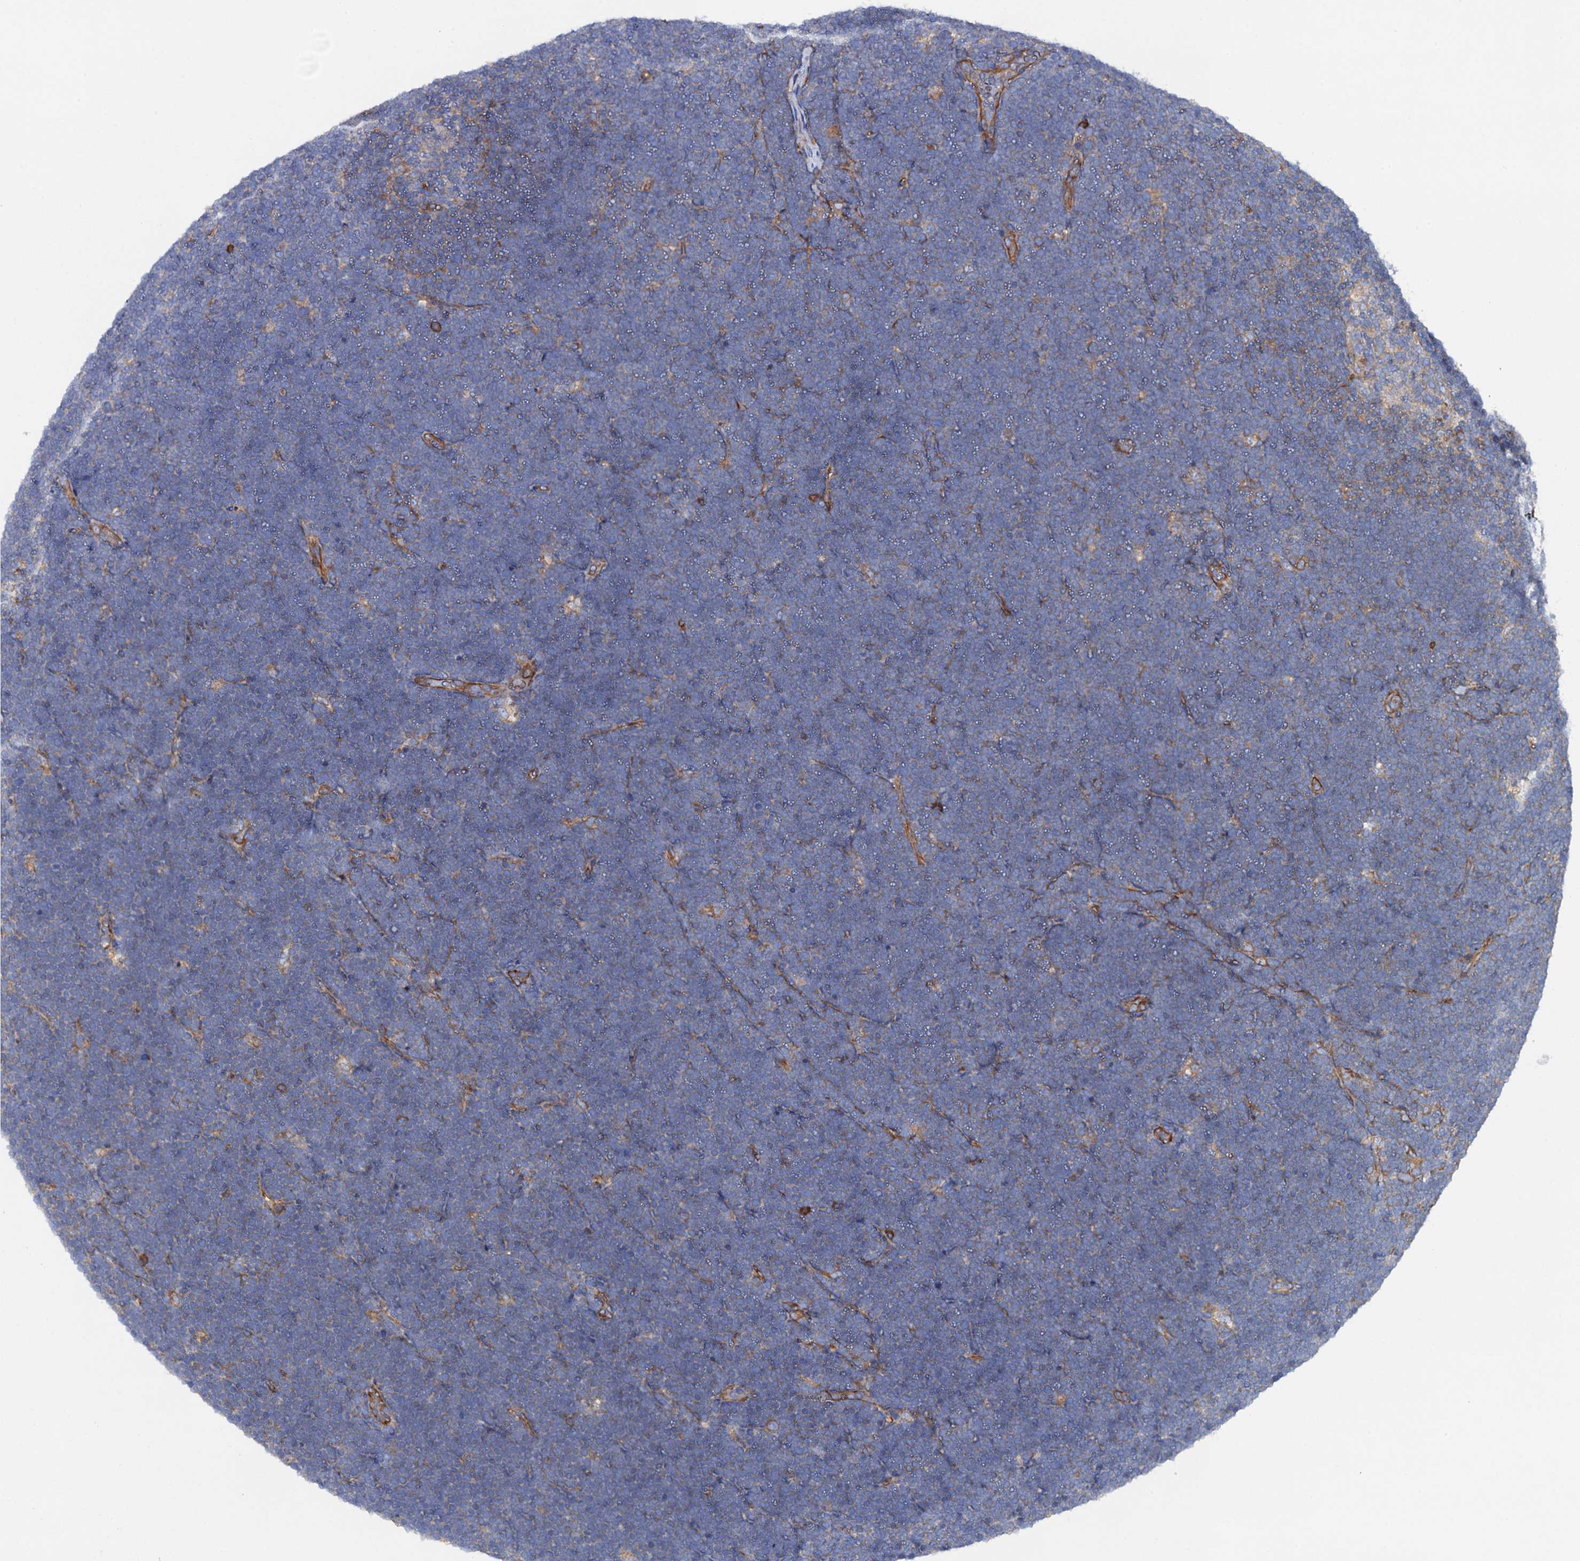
{"staining": {"intensity": "negative", "quantity": "none", "location": "none"}, "tissue": "lymphoma", "cell_type": "Tumor cells", "image_type": "cancer", "snomed": [{"axis": "morphology", "description": "Malignant lymphoma, non-Hodgkin's type, High grade"}, {"axis": "topography", "description": "Lymph node"}], "caption": "Lymphoma was stained to show a protein in brown. There is no significant positivity in tumor cells. (Brightfield microscopy of DAB immunohistochemistry (IHC) at high magnification).", "gene": "MRPL48", "patient": {"sex": "male", "age": 13}}